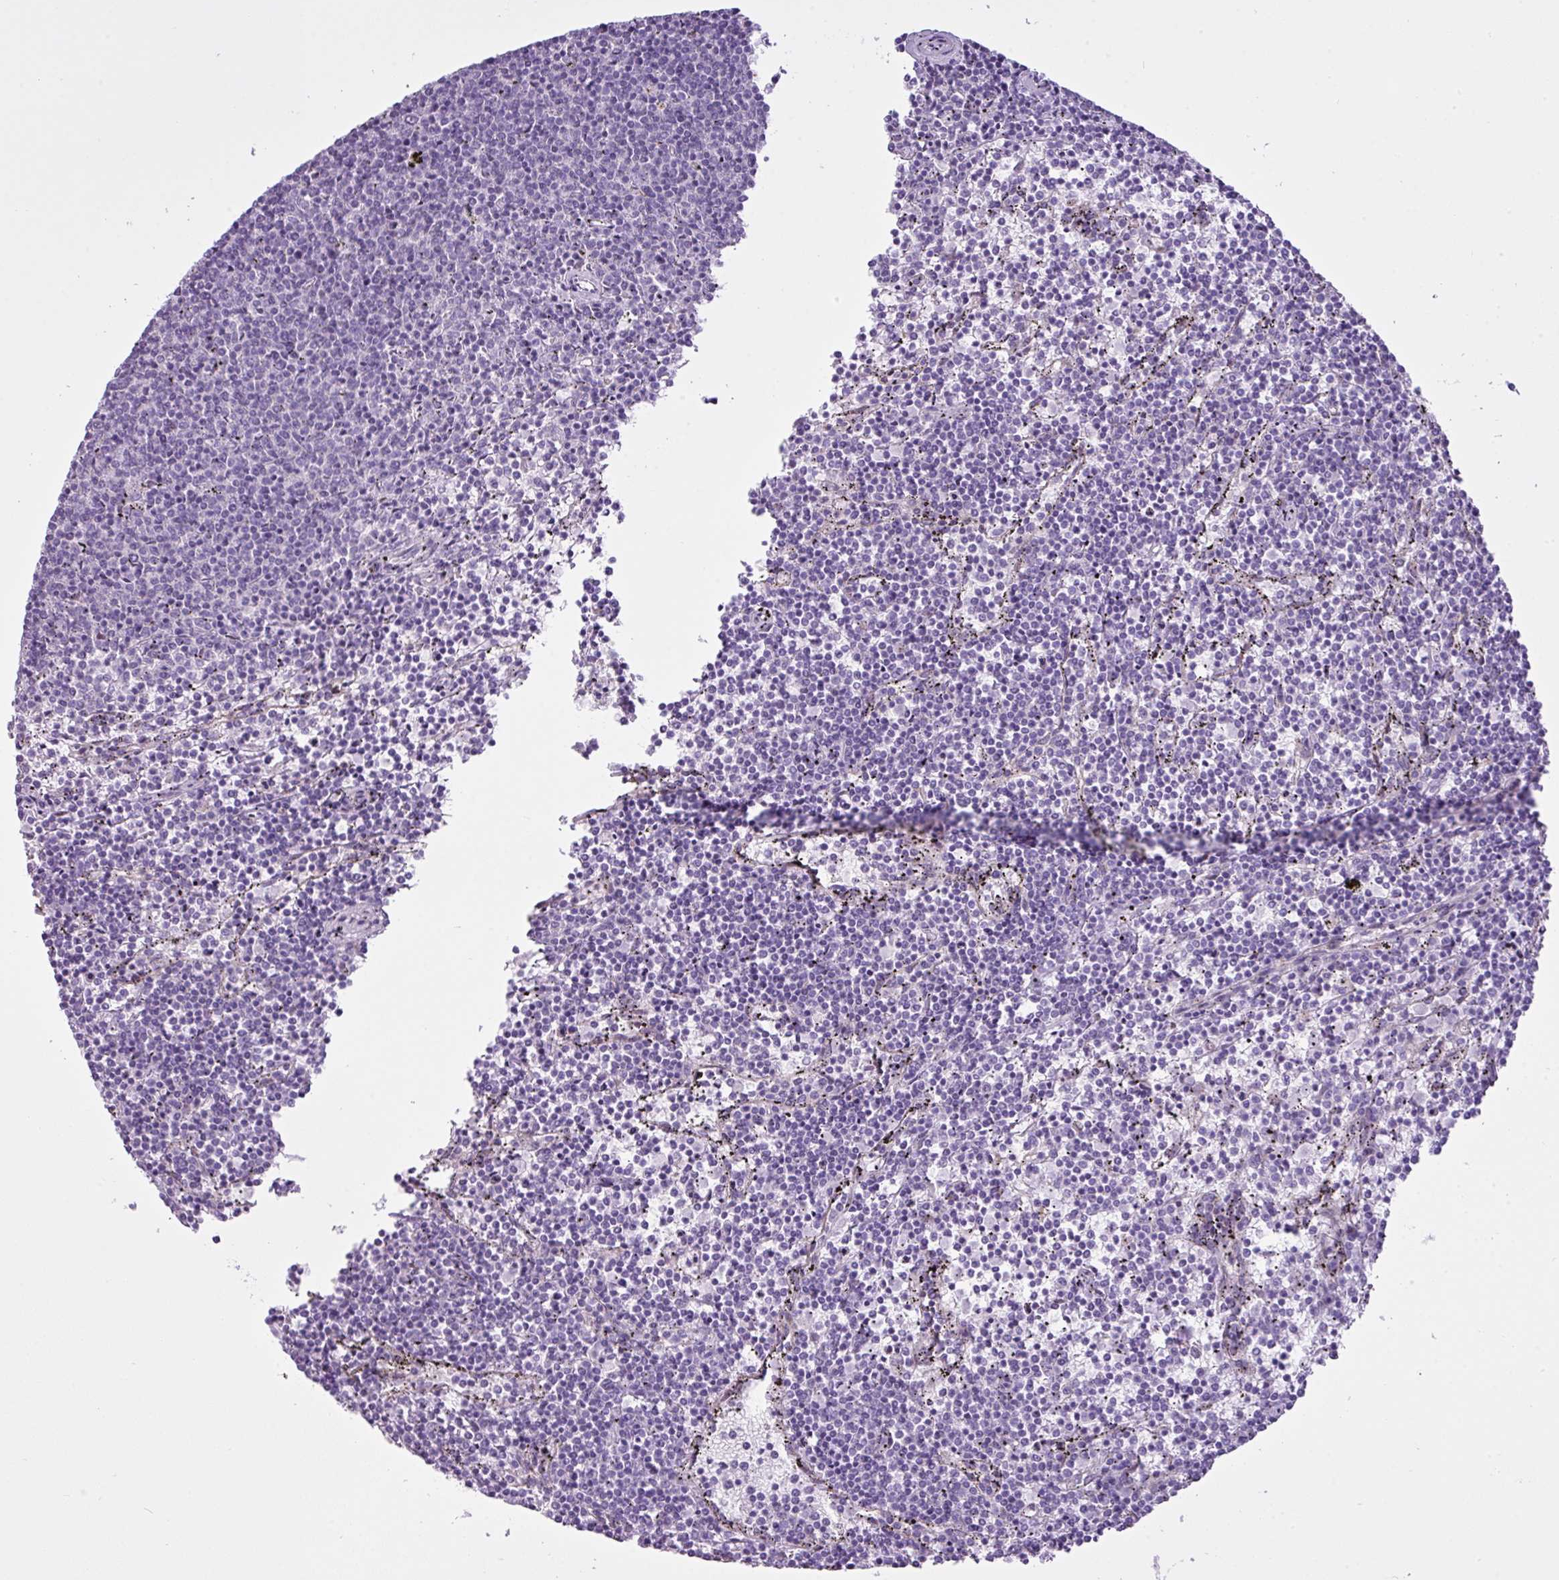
{"staining": {"intensity": "negative", "quantity": "none", "location": "none"}, "tissue": "lymphoma", "cell_type": "Tumor cells", "image_type": "cancer", "snomed": [{"axis": "morphology", "description": "Malignant lymphoma, non-Hodgkin's type, Low grade"}, {"axis": "topography", "description": "Spleen"}], "caption": "Human low-grade malignant lymphoma, non-Hodgkin's type stained for a protein using immunohistochemistry demonstrates no expression in tumor cells.", "gene": "FAM43A", "patient": {"sex": "female", "age": 50}}